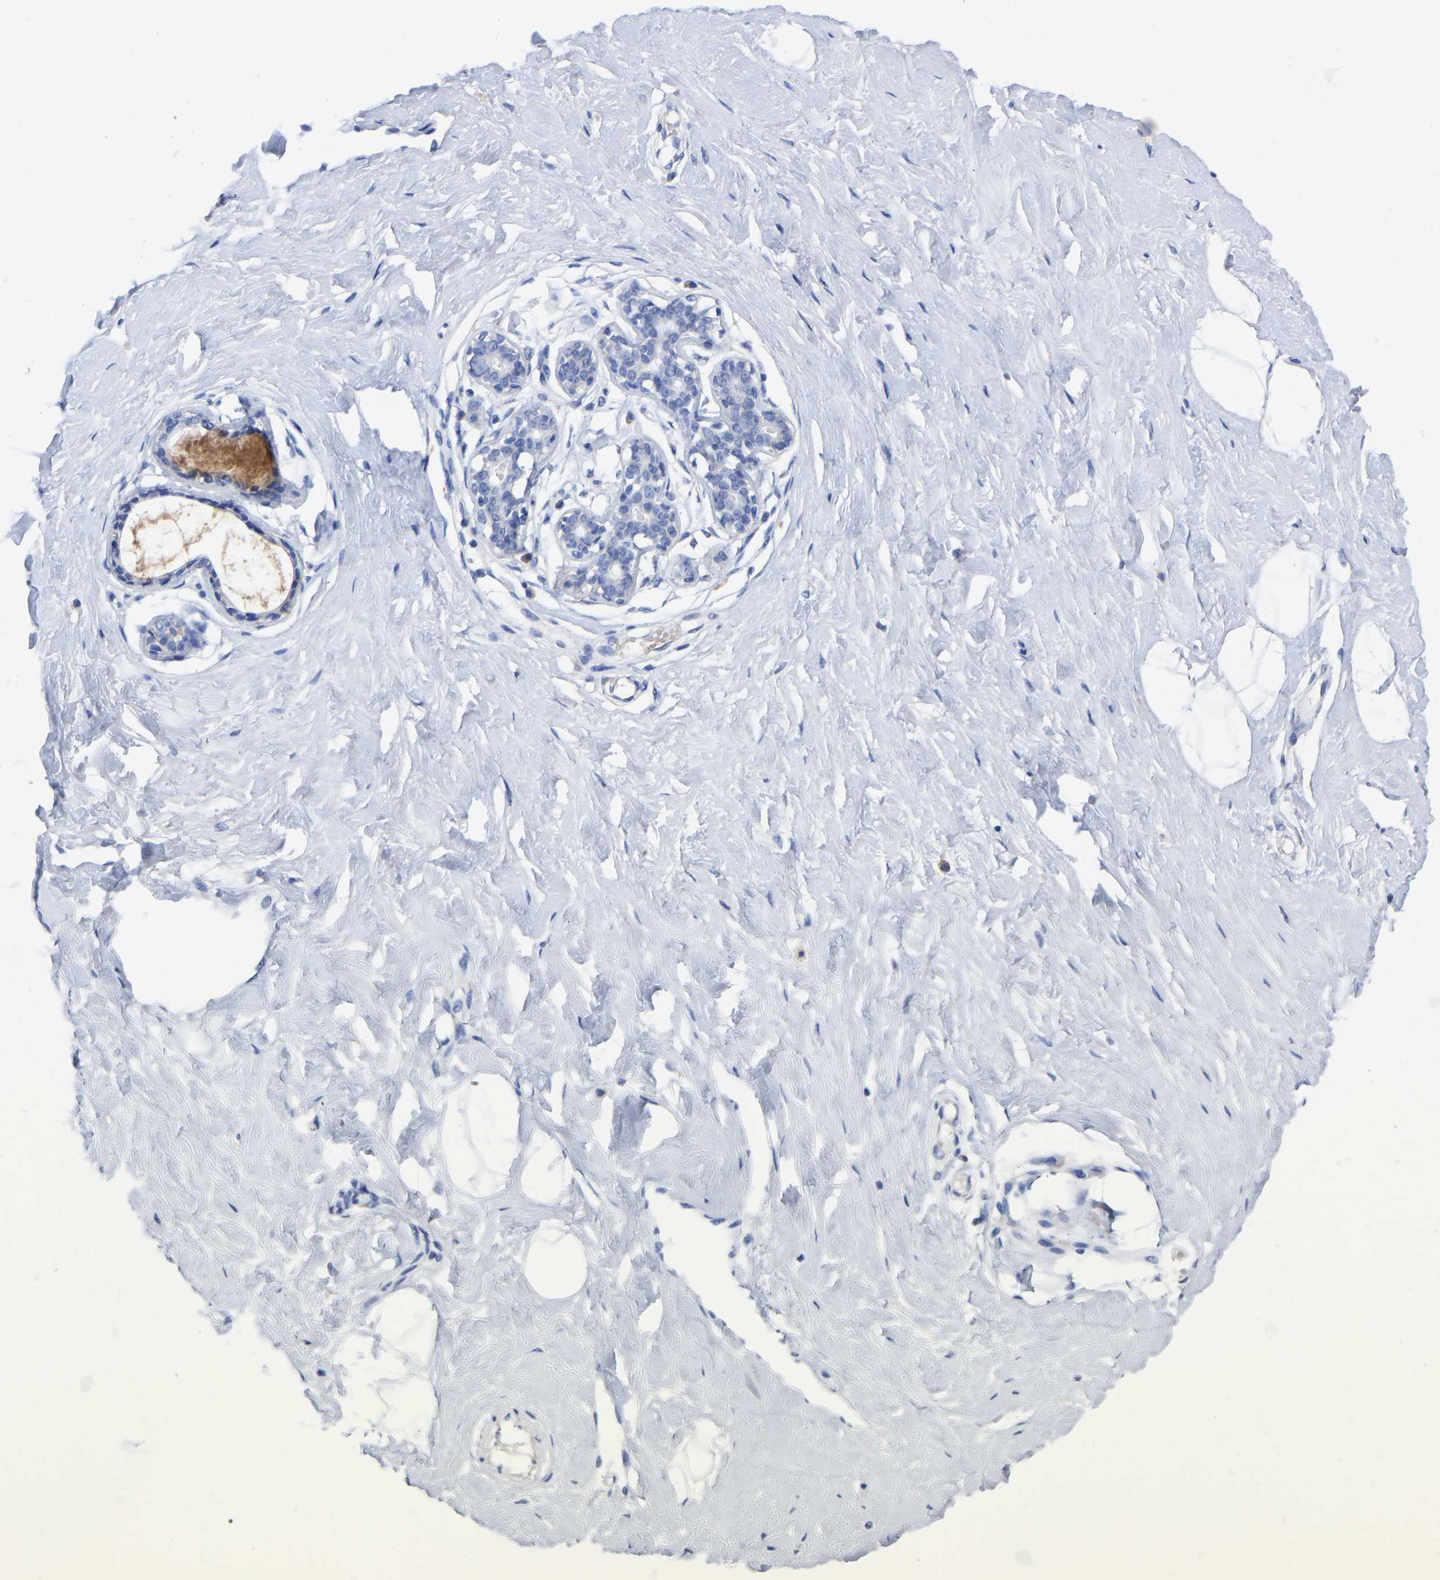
{"staining": {"intensity": "negative", "quantity": "none", "location": "none"}, "tissue": "breast", "cell_type": "Adipocytes", "image_type": "normal", "snomed": [{"axis": "morphology", "description": "Normal tissue, NOS"}, {"axis": "topography", "description": "Breast"}], "caption": "This is an immunohistochemistry histopathology image of benign human breast. There is no expression in adipocytes.", "gene": "GDF3", "patient": {"sex": "female", "age": 23}}